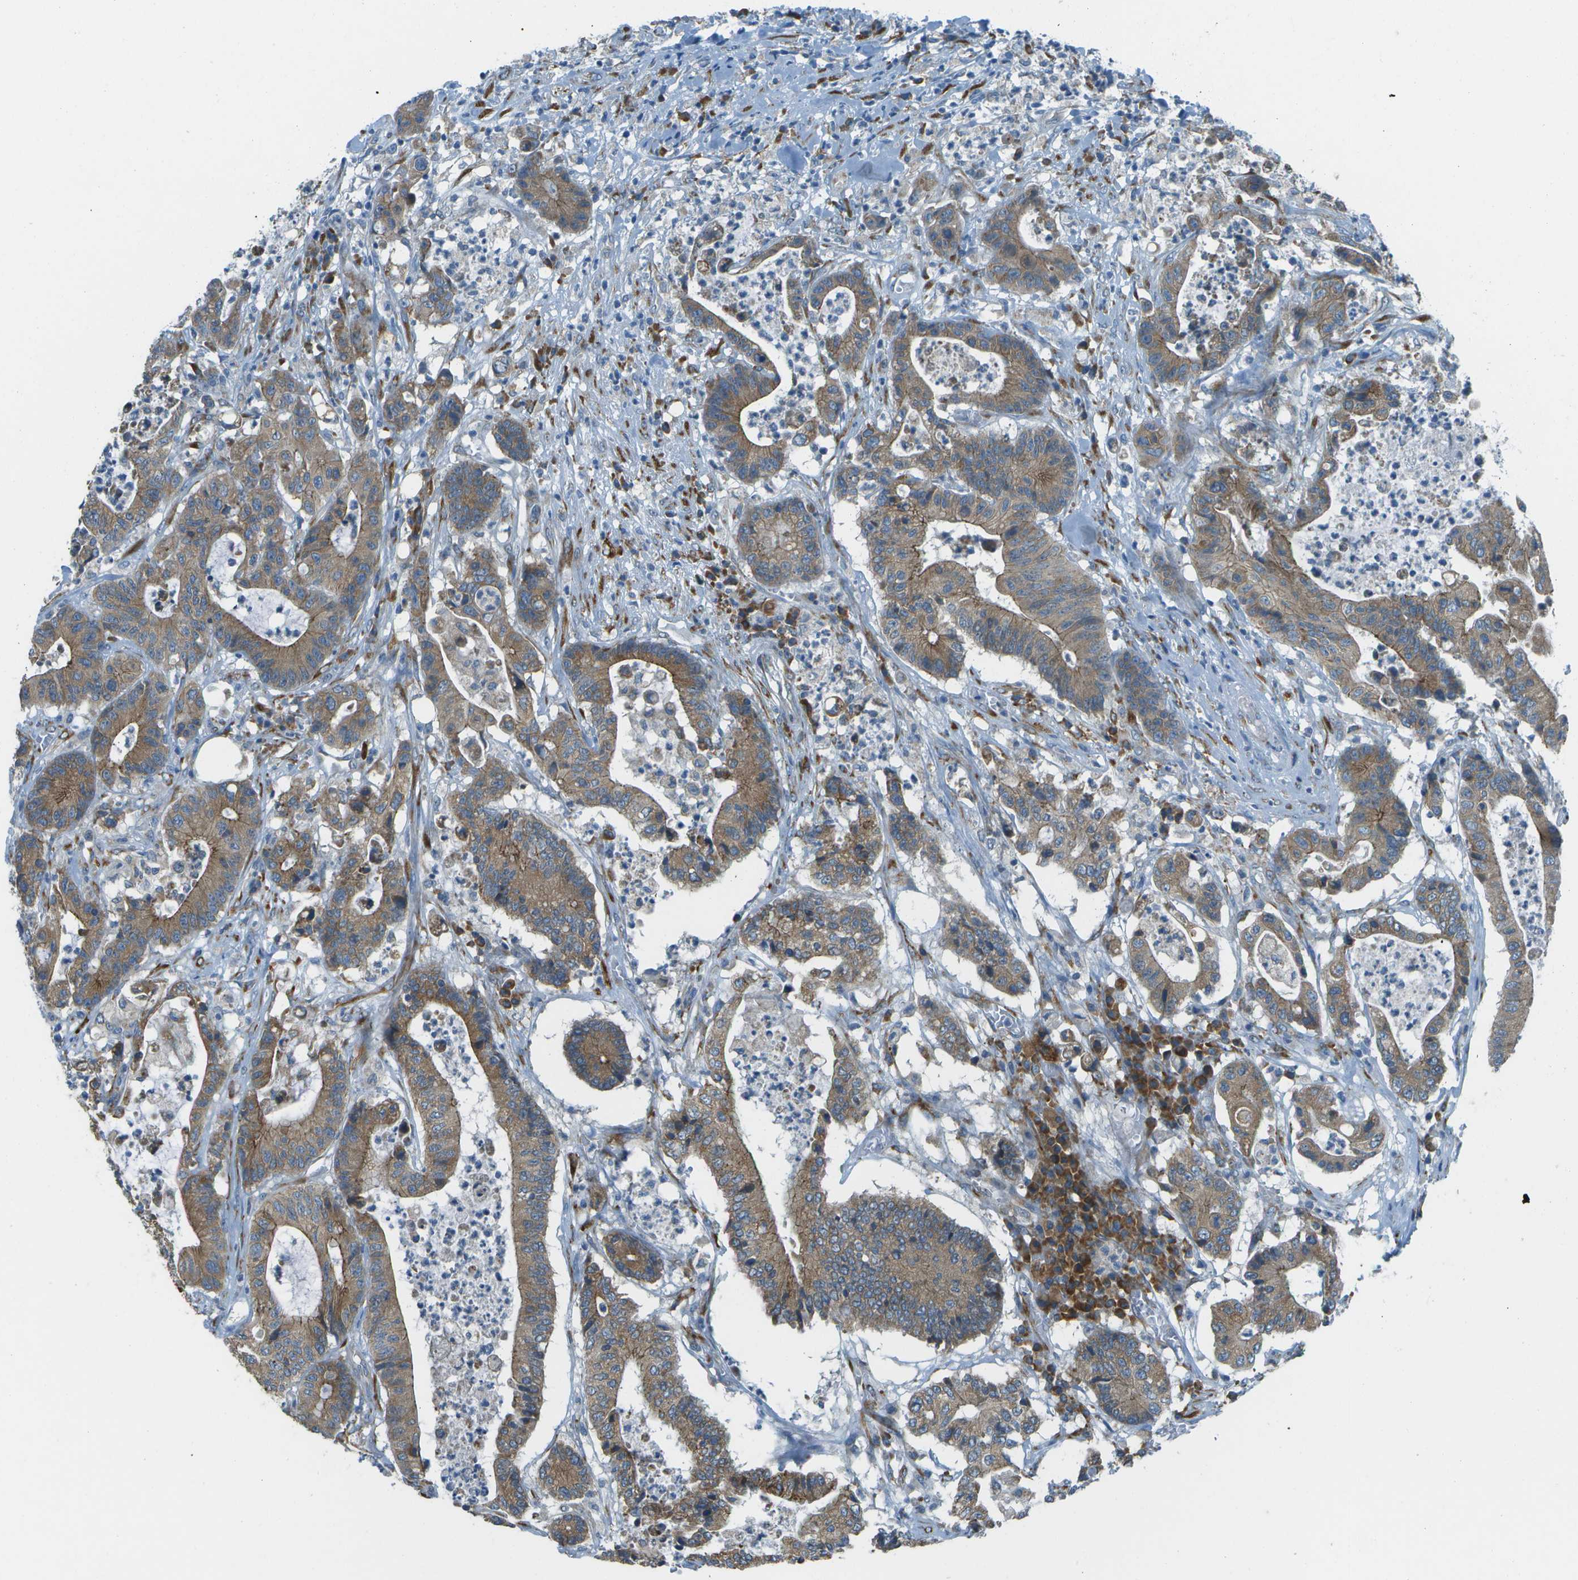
{"staining": {"intensity": "moderate", "quantity": ">75%", "location": "cytoplasmic/membranous"}, "tissue": "colorectal cancer", "cell_type": "Tumor cells", "image_type": "cancer", "snomed": [{"axis": "morphology", "description": "Adenocarcinoma, NOS"}, {"axis": "topography", "description": "Colon"}], "caption": "This micrograph reveals adenocarcinoma (colorectal) stained with immunohistochemistry to label a protein in brown. The cytoplasmic/membranous of tumor cells show moderate positivity for the protein. Nuclei are counter-stained blue.", "gene": "KCTD3", "patient": {"sex": "female", "age": 84}}